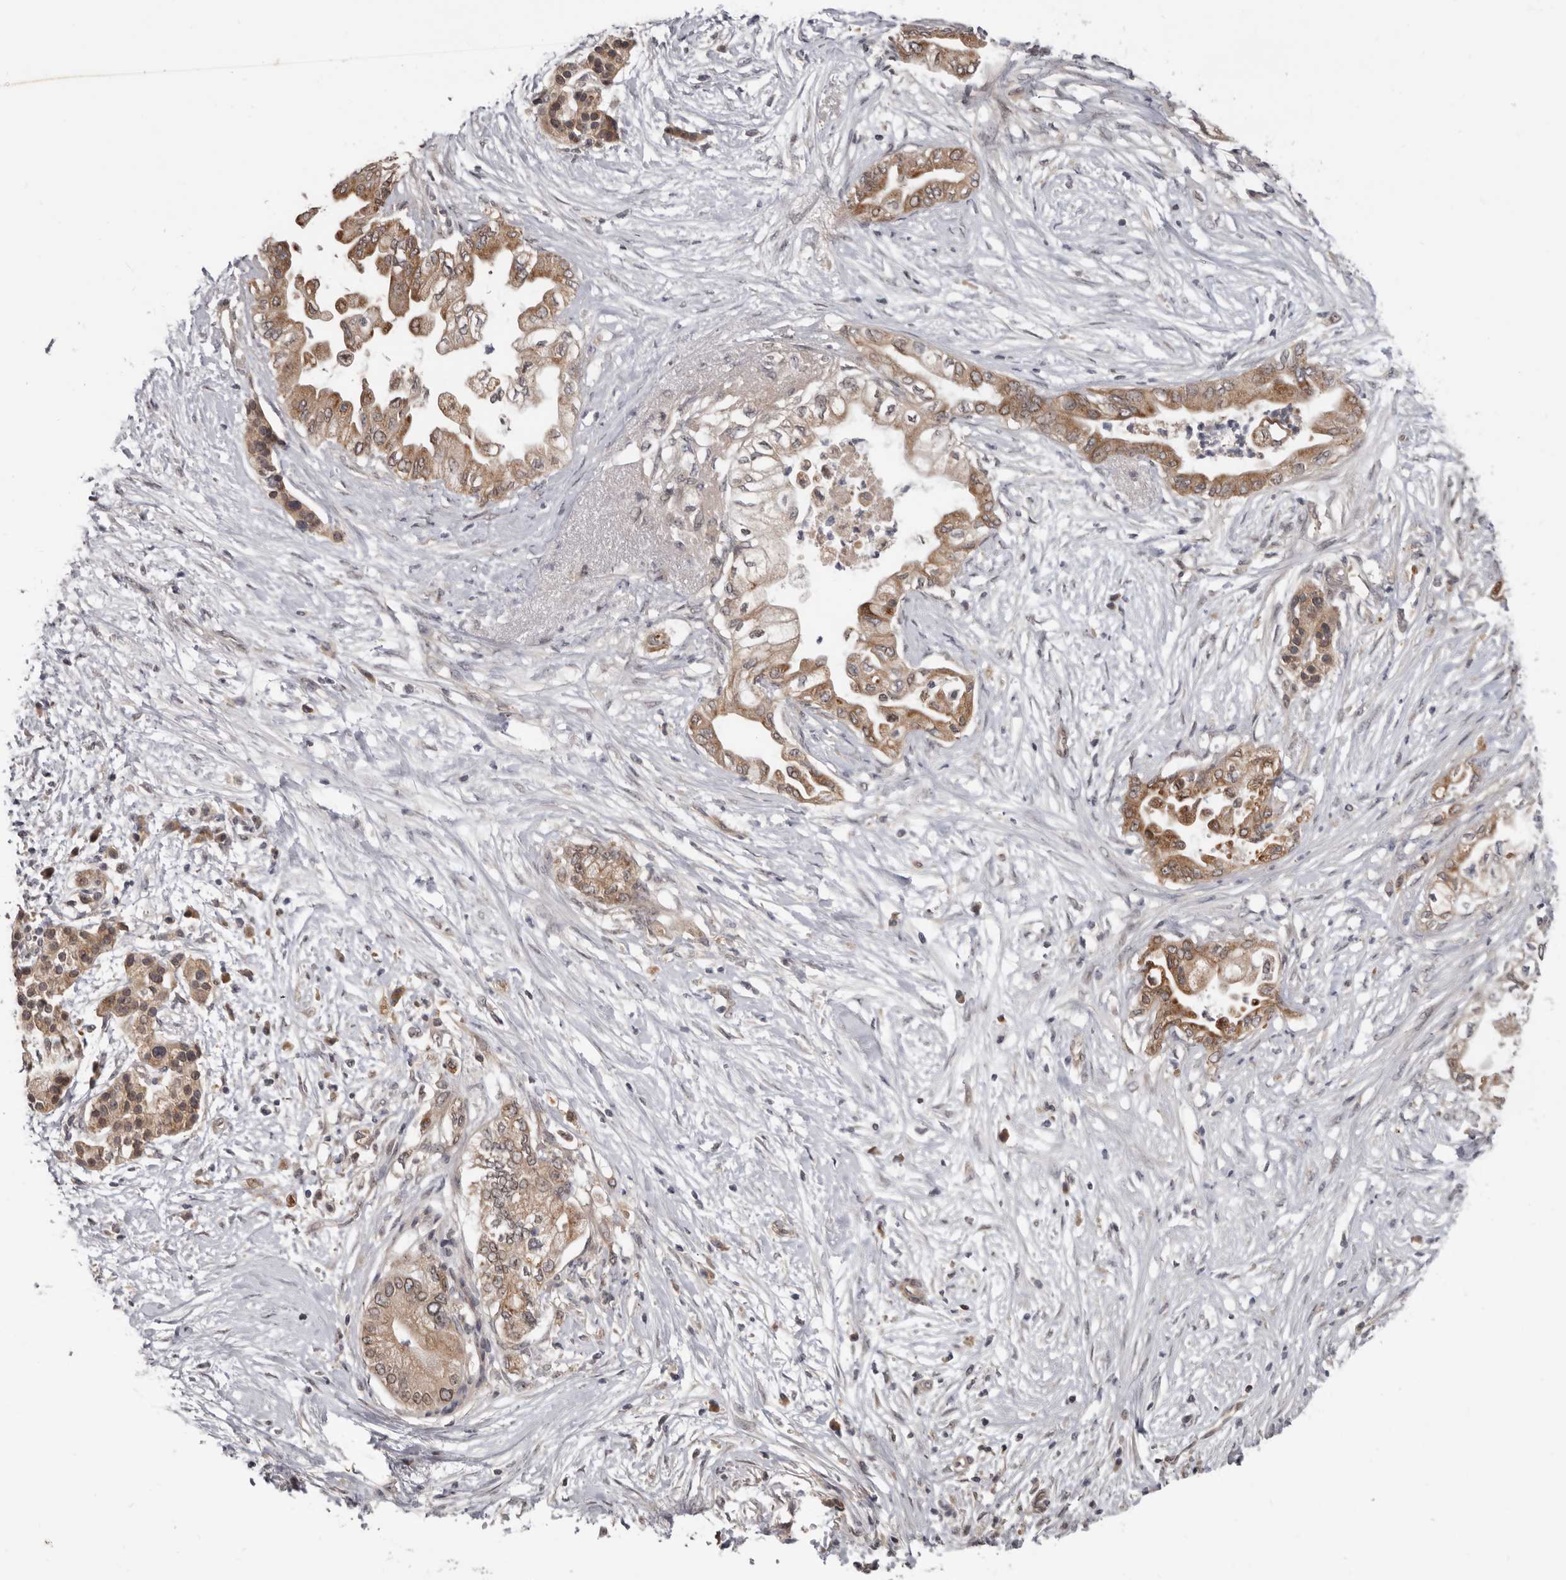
{"staining": {"intensity": "moderate", "quantity": ">75%", "location": "cytoplasmic/membranous"}, "tissue": "pancreatic cancer", "cell_type": "Tumor cells", "image_type": "cancer", "snomed": [{"axis": "morphology", "description": "Normal tissue, NOS"}, {"axis": "morphology", "description": "Adenocarcinoma, NOS"}, {"axis": "topography", "description": "Pancreas"}, {"axis": "topography", "description": "Duodenum"}], "caption": "Protein staining demonstrates moderate cytoplasmic/membranous expression in about >75% of tumor cells in pancreatic cancer. (brown staining indicates protein expression, while blue staining denotes nuclei).", "gene": "BAD", "patient": {"sex": "female", "age": 60}}